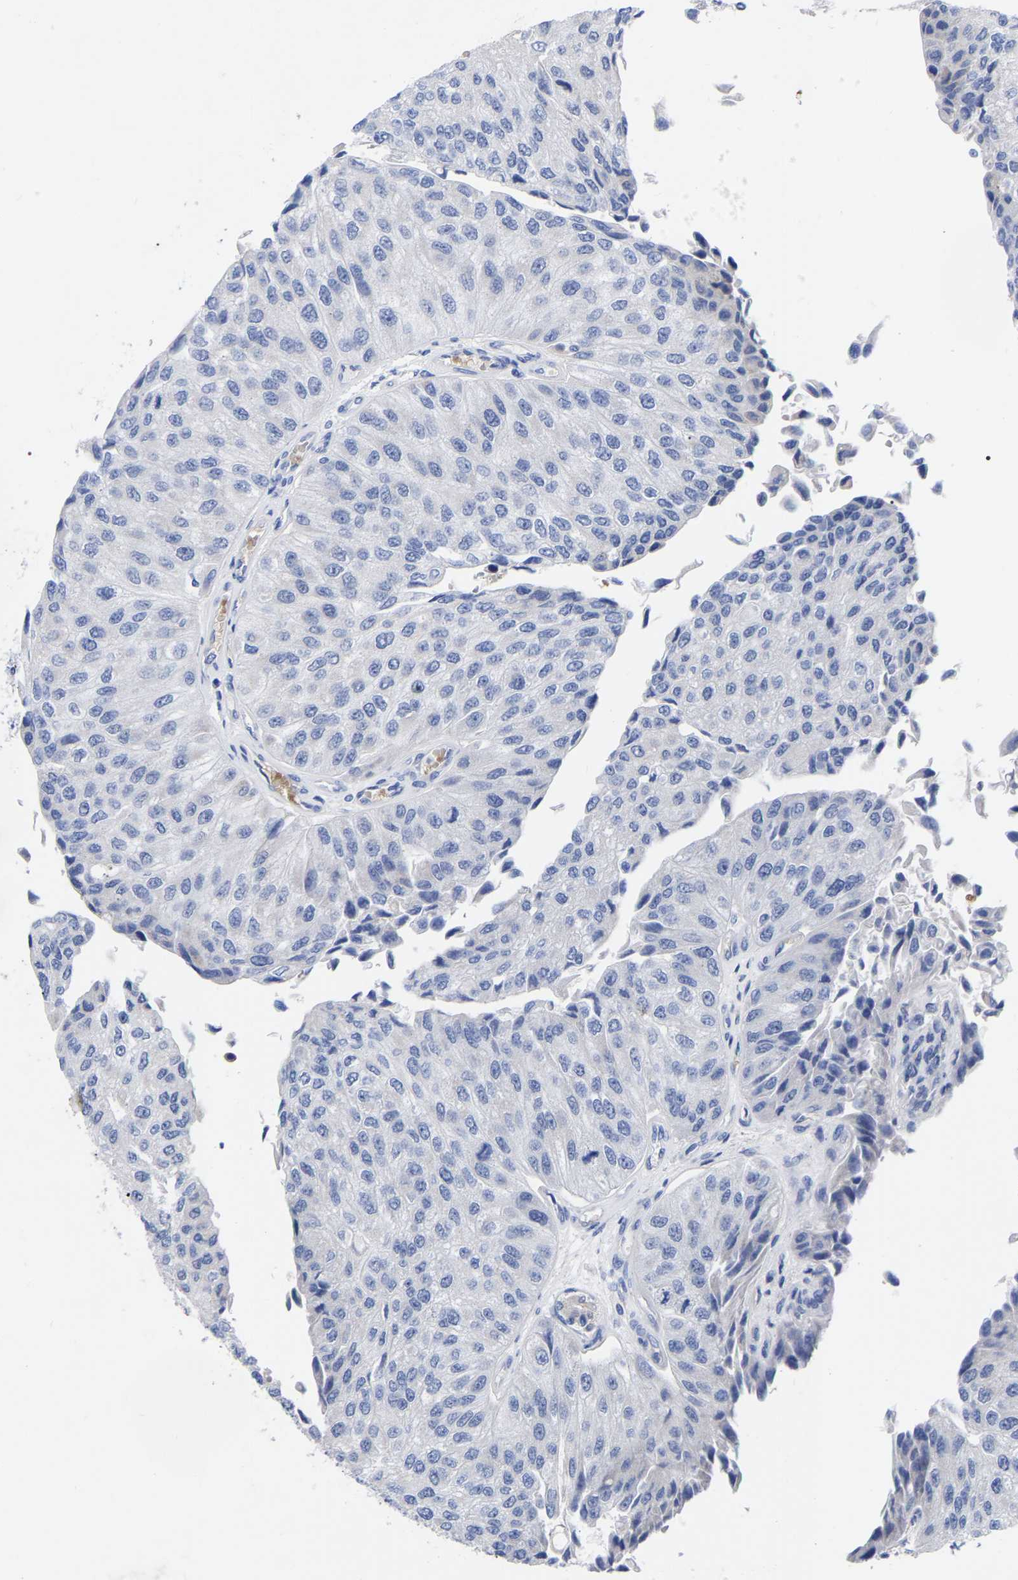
{"staining": {"intensity": "negative", "quantity": "none", "location": "none"}, "tissue": "urothelial cancer", "cell_type": "Tumor cells", "image_type": "cancer", "snomed": [{"axis": "morphology", "description": "Urothelial carcinoma, High grade"}, {"axis": "topography", "description": "Kidney"}, {"axis": "topography", "description": "Urinary bladder"}], "caption": "This is a micrograph of immunohistochemistry staining of urothelial carcinoma (high-grade), which shows no expression in tumor cells.", "gene": "GDF3", "patient": {"sex": "male", "age": 77}}